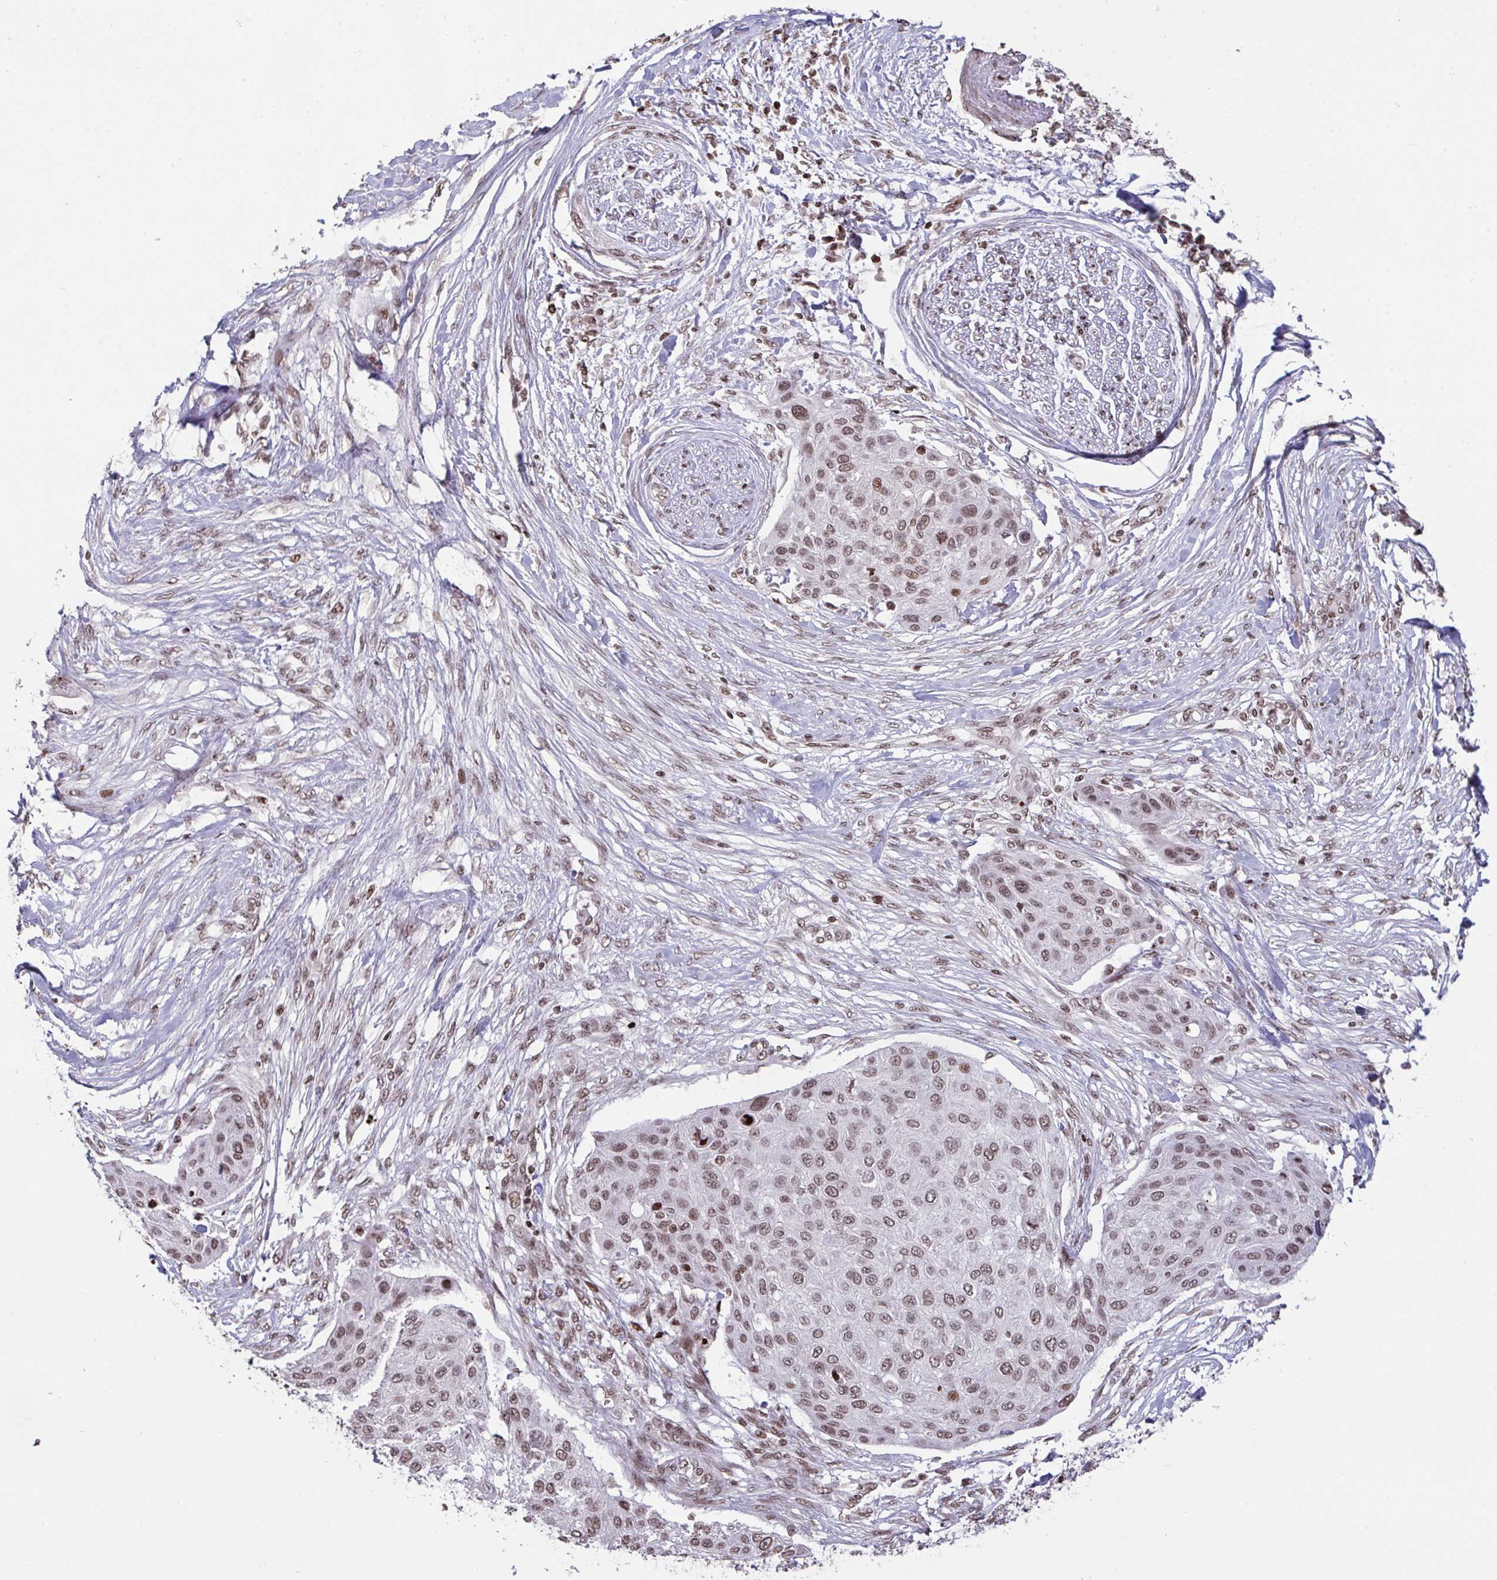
{"staining": {"intensity": "moderate", "quantity": ">75%", "location": "nuclear"}, "tissue": "skin cancer", "cell_type": "Tumor cells", "image_type": "cancer", "snomed": [{"axis": "morphology", "description": "Squamous cell carcinoma, NOS"}, {"axis": "topography", "description": "Skin"}], "caption": "A micrograph of human skin cancer stained for a protein demonstrates moderate nuclear brown staining in tumor cells. The staining was performed using DAB to visualize the protein expression in brown, while the nuclei were stained in blue with hematoxylin (Magnification: 20x).", "gene": "NIP7", "patient": {"sex": "female", "age": 87}}